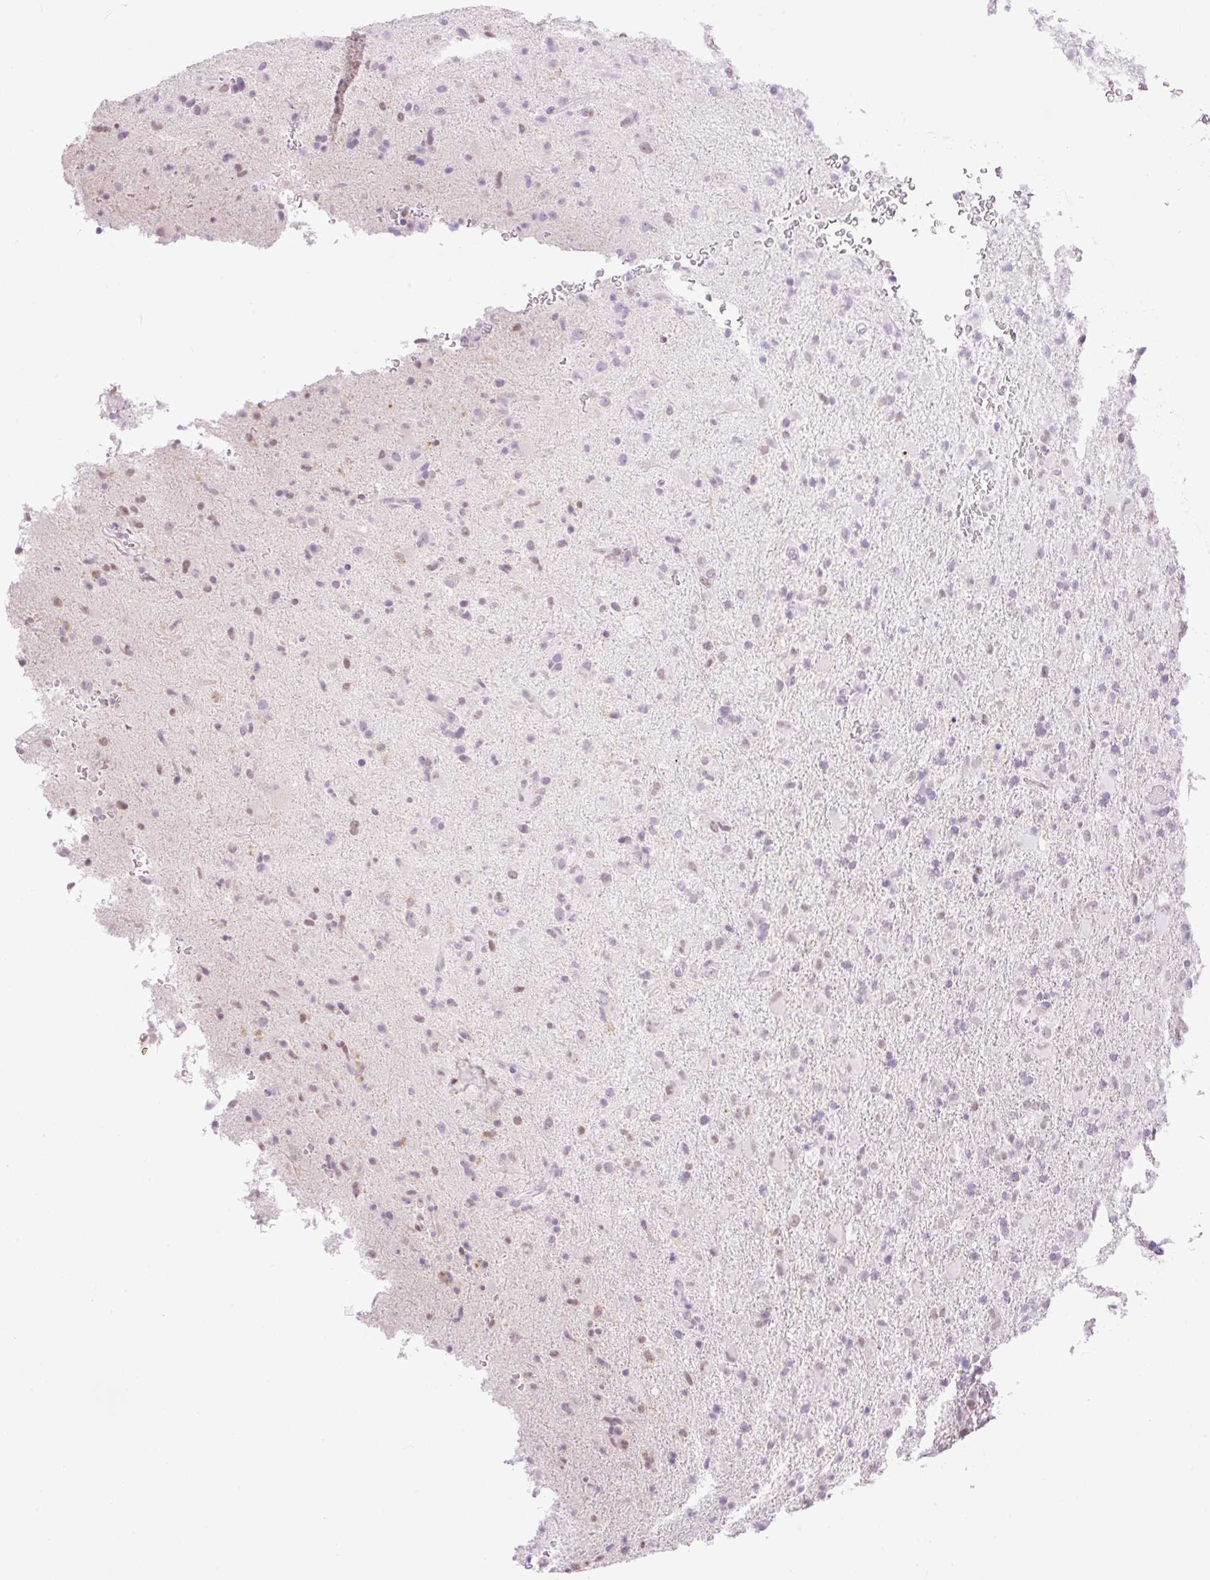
{"staining": {"intensity": "weak", "quantity": "<25%", "location": "nuclear"}, "tissue": "glioma", "cell_type": "Tumor cells", "image_type": "cancer", "snomed": [{"axis": "morphology", "description": "Glioma, malignant, Low grade"}, {"axis": "topography", "description": "Brain"}], "caption": "The photomicrograph displays no significant staining in tumor cells of malignant glioma (low-grade).", "gene": "PALM3", "patient": {"sex": "male", "age": 65}}